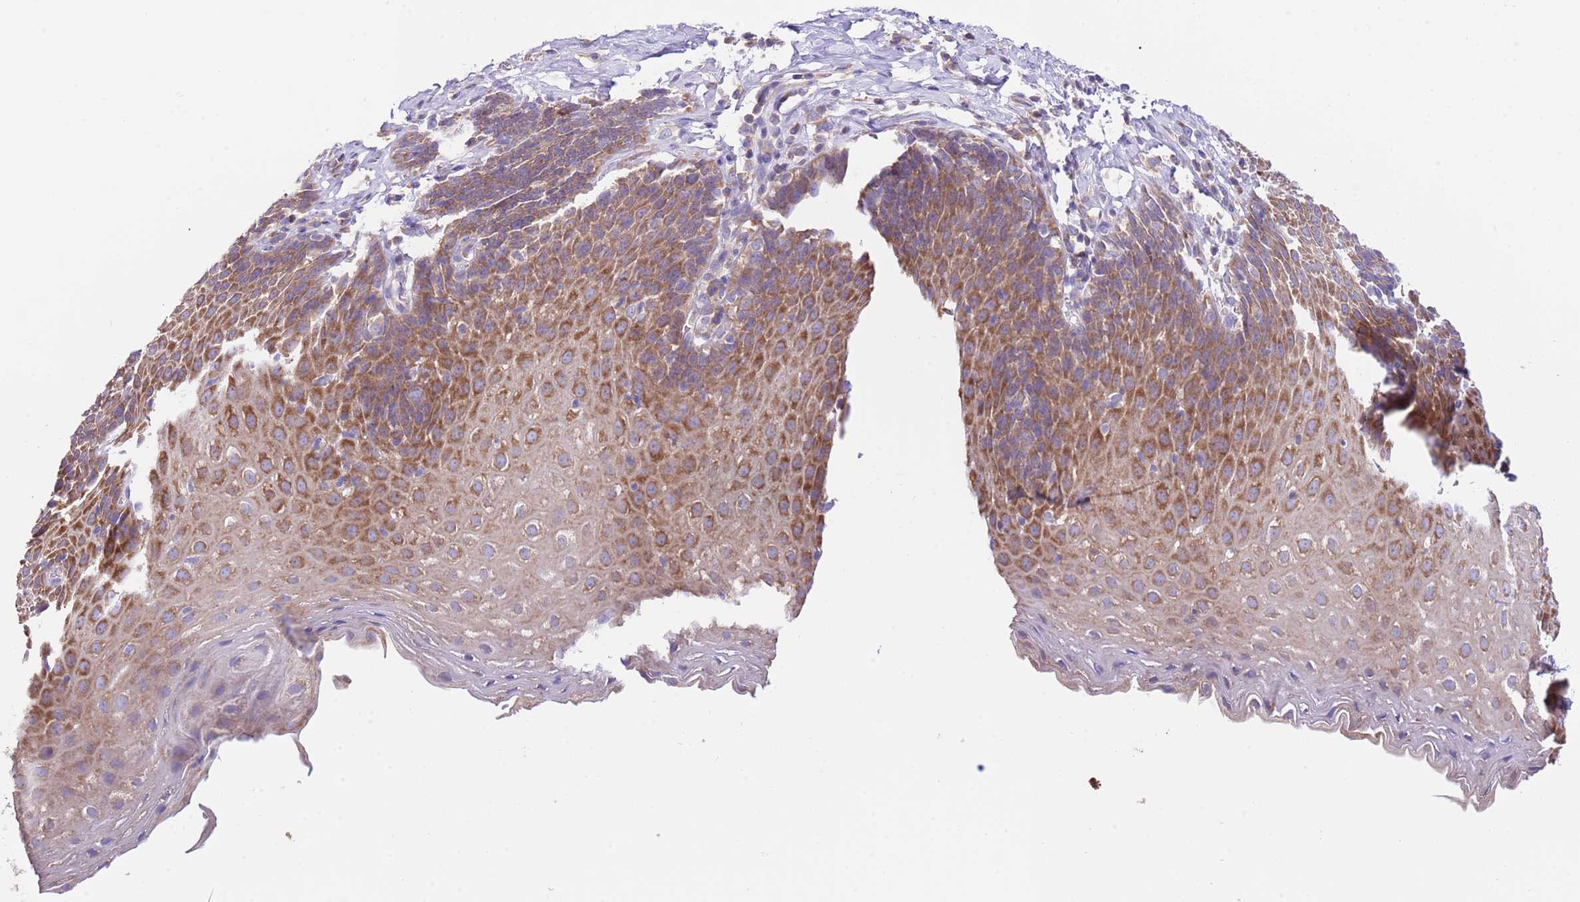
{"staining": {"intensity": "strong", "quantity": ">75%", "location": "cytoplasmic/membranous"}, "tissue": "esophagus", "cell_type": "Squamous epithelial cells", "image_type": "normal", "snomed": [{"axis": "morphology", "description": "Normal tissue, NOS"}, {"axis": "topography", "description": "Esophagus"}], "caption": "Squamous epithelial cells exhibit strong cytoplasmic/membranous positivity in about >75% of cells in unremarkable esophagus.", "gene": "RPS10", "patient": {"sex": "female", "age": 61}}